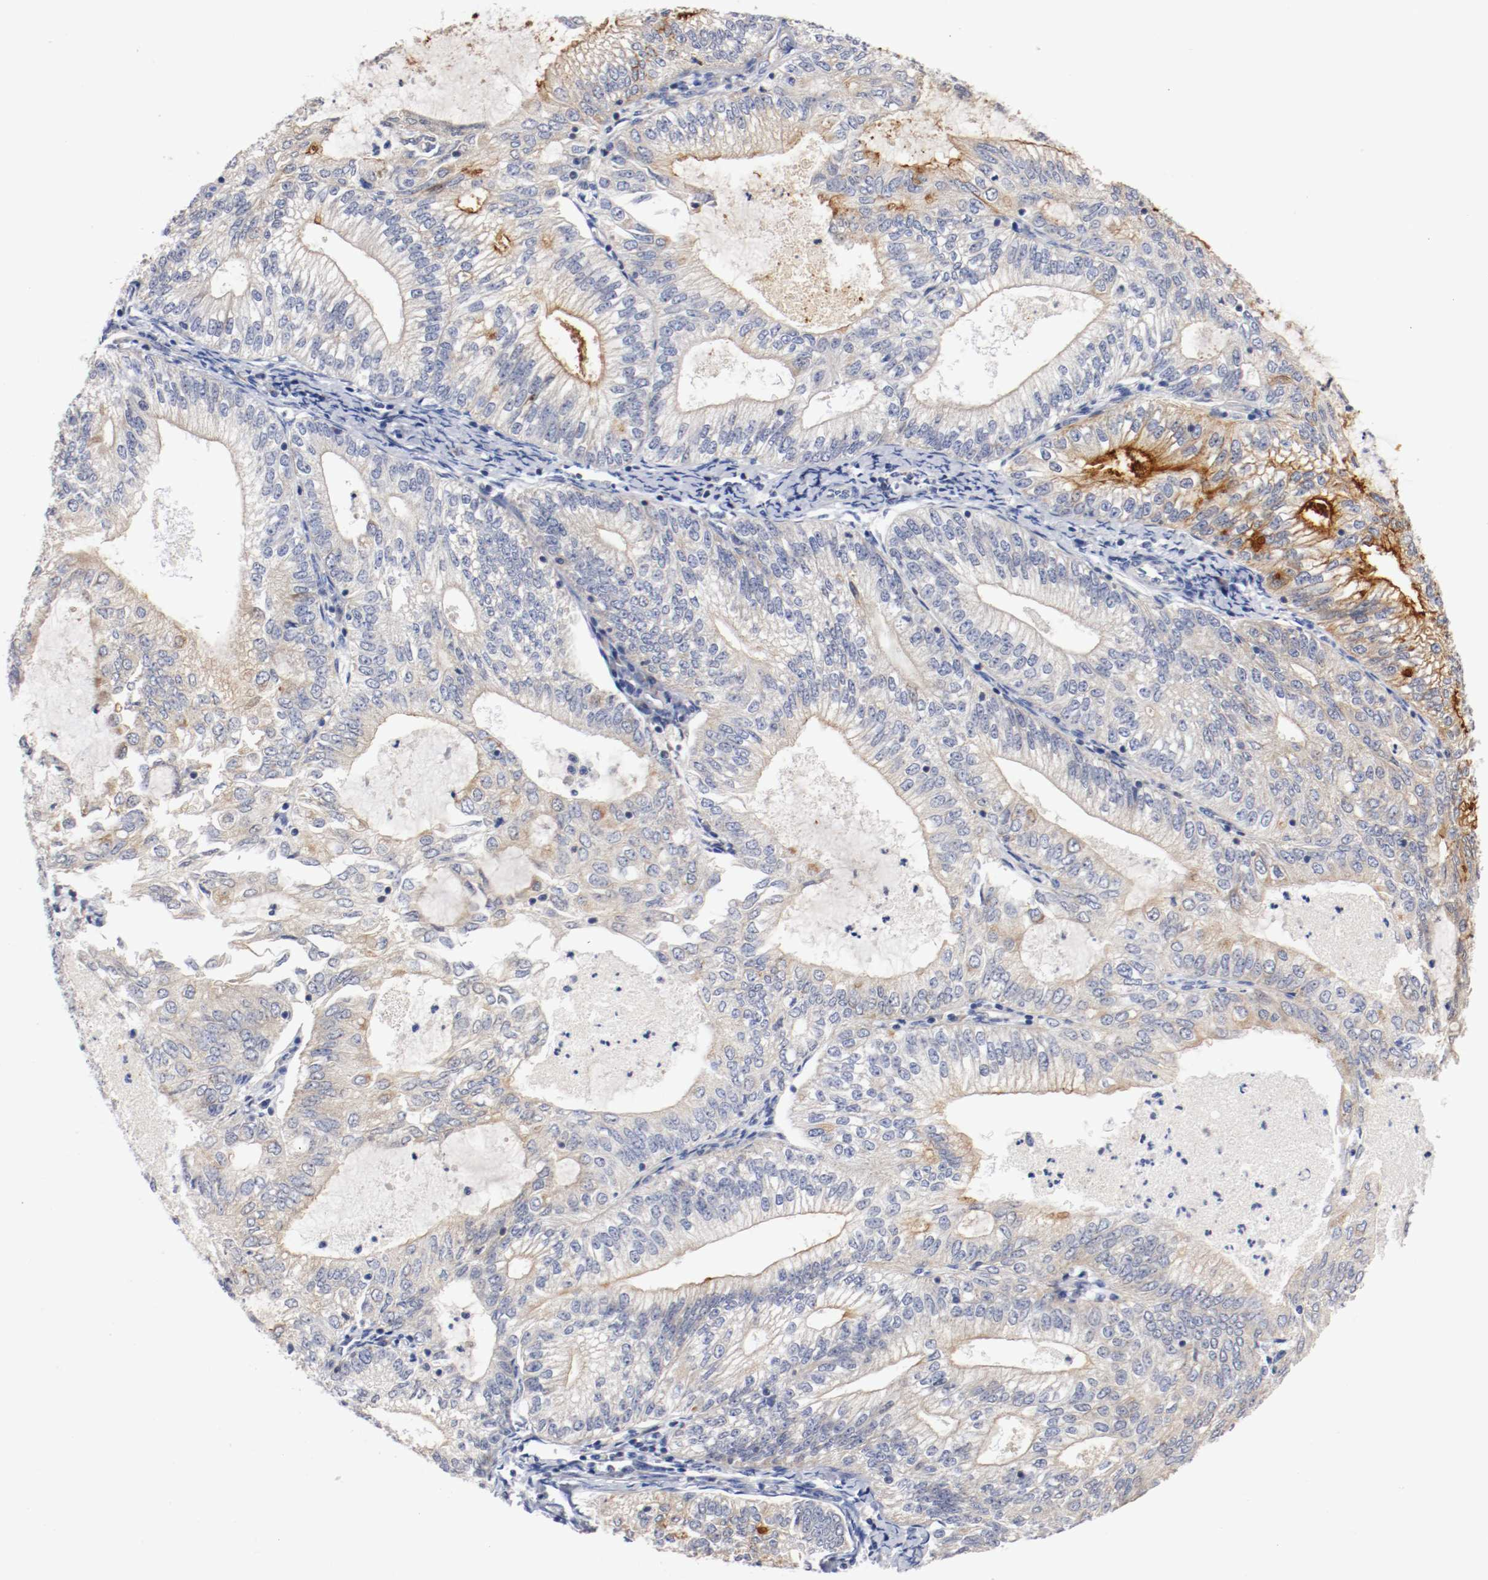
{"staining": {"intensity": "weak", "quantity": "25%-75%", "location": "cytoplasmic/membranous"}, "tissue": "endometrial cancer", "cell_type": "Tumor cells", "image_type": "cancer", "snomed": [{"axis": "morphology", "description": "Adenocarcinoma, NOS"}, {"axis": "topography", "description": "Endometrium"}], "caption": "Weak cytoplasmic/membranous protein positivity is seen in approximately 25%-75% of tumor cells in adenocarcinoma (endometrial). Nuclei are stained in blue.", "gene": "PCSK6", "patient": {"sex": "female", "age": 69}}